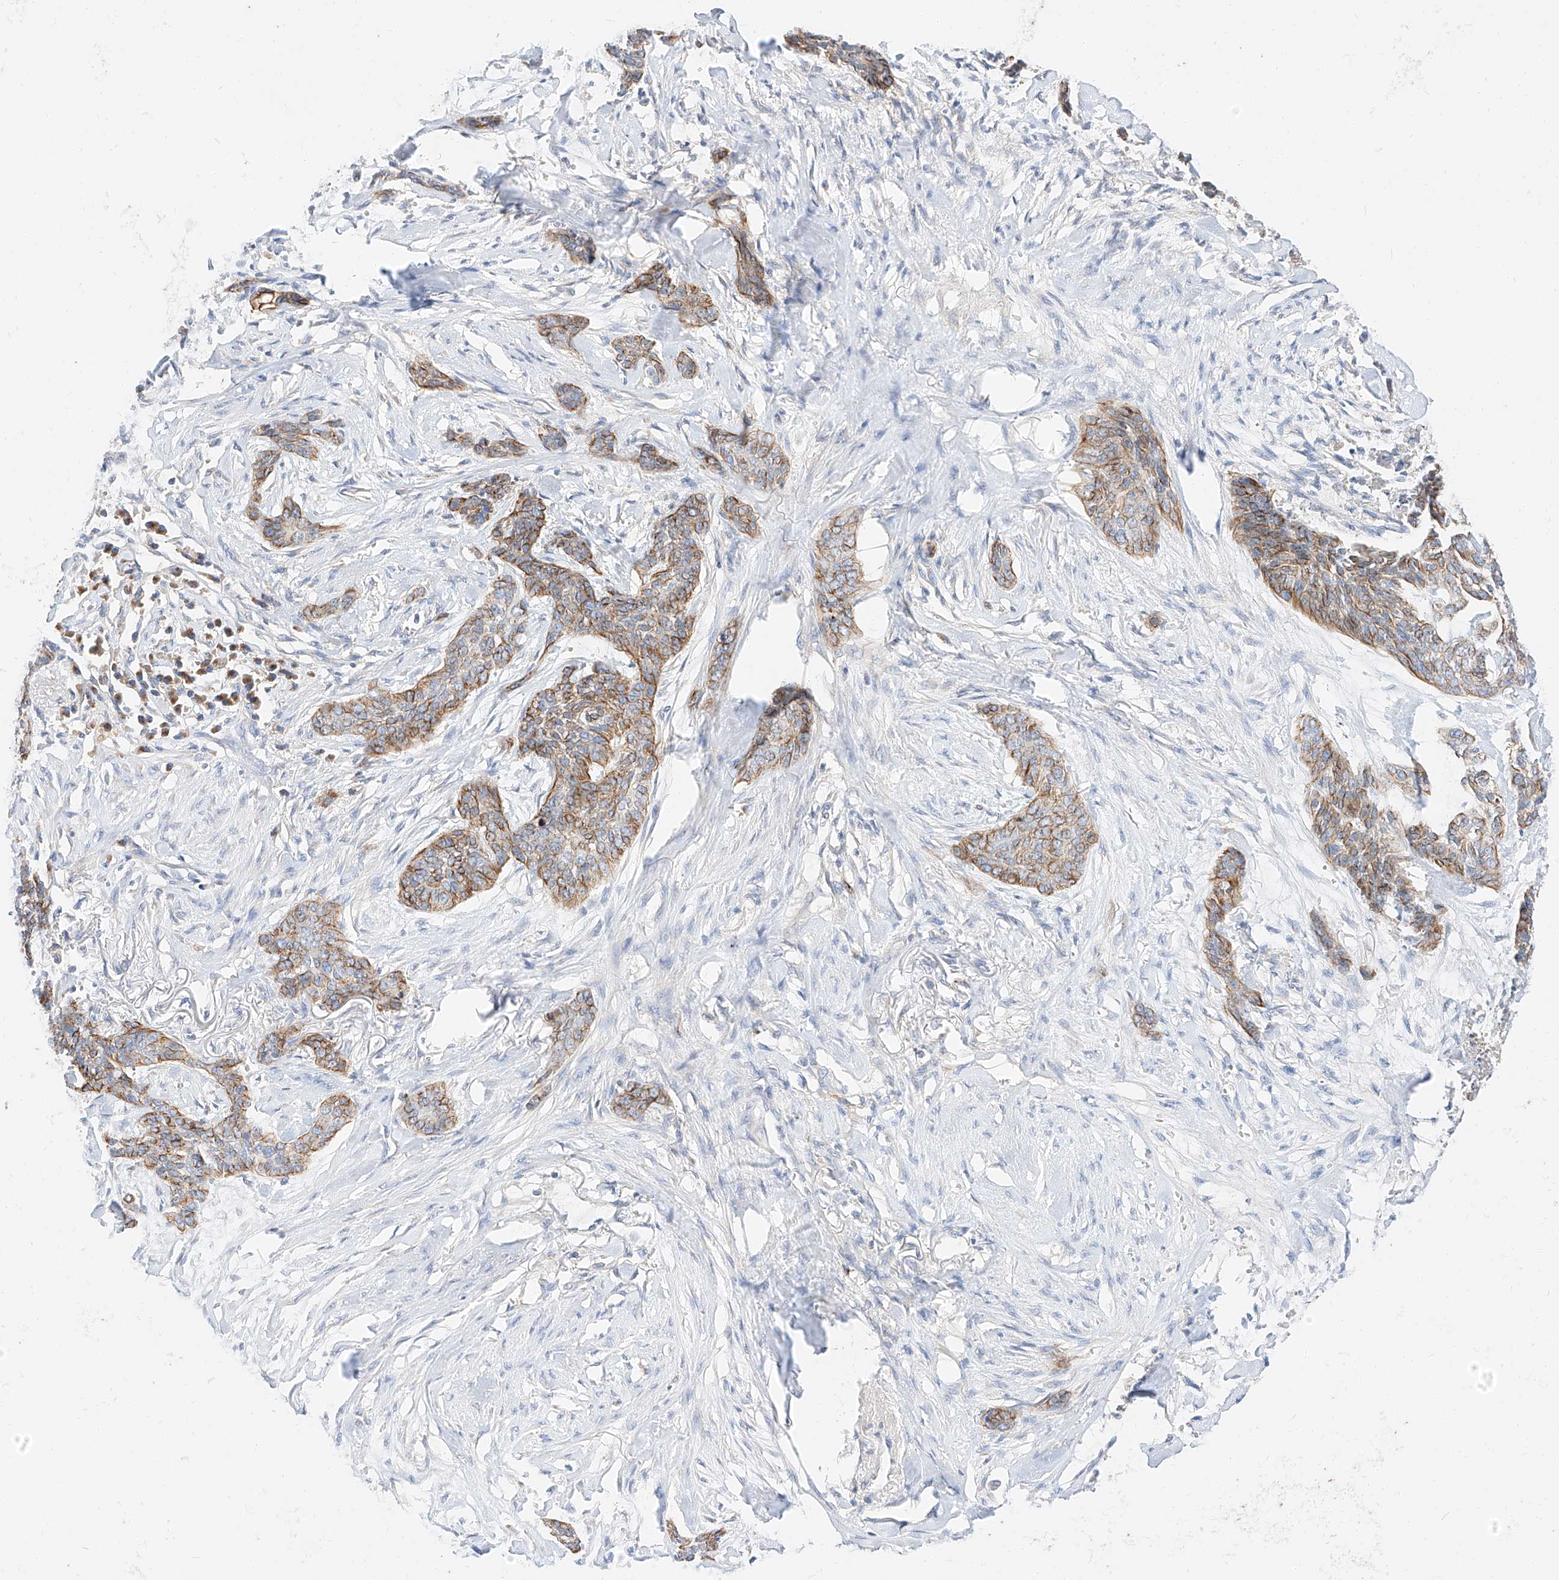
{"staining": {"intensity": "moderate", "quantity": ">75%", "location": "cytoplasmic/membranous"}, "tissue": "skin cancer", "cell_type": "Tumor cells", "image_type": "cancer", "snomed": [{"axis": "morphology", "description": "Basal cell carcinoma"}, {"axis": "topography", "description": "Skin"}], "caption": "IHC image of neoplastic tissue: human skin basal cell carcinoma stained using immunohistochemistry (IHC) exhibits medium levels of moderate protein expression localized specifically in the cytoplasmic/membranous of tumor cells, appearing as a cytoplasmic/membranous brown color.", "gene": "MAP7", "patient": {"sex": "female", "age": 64}}